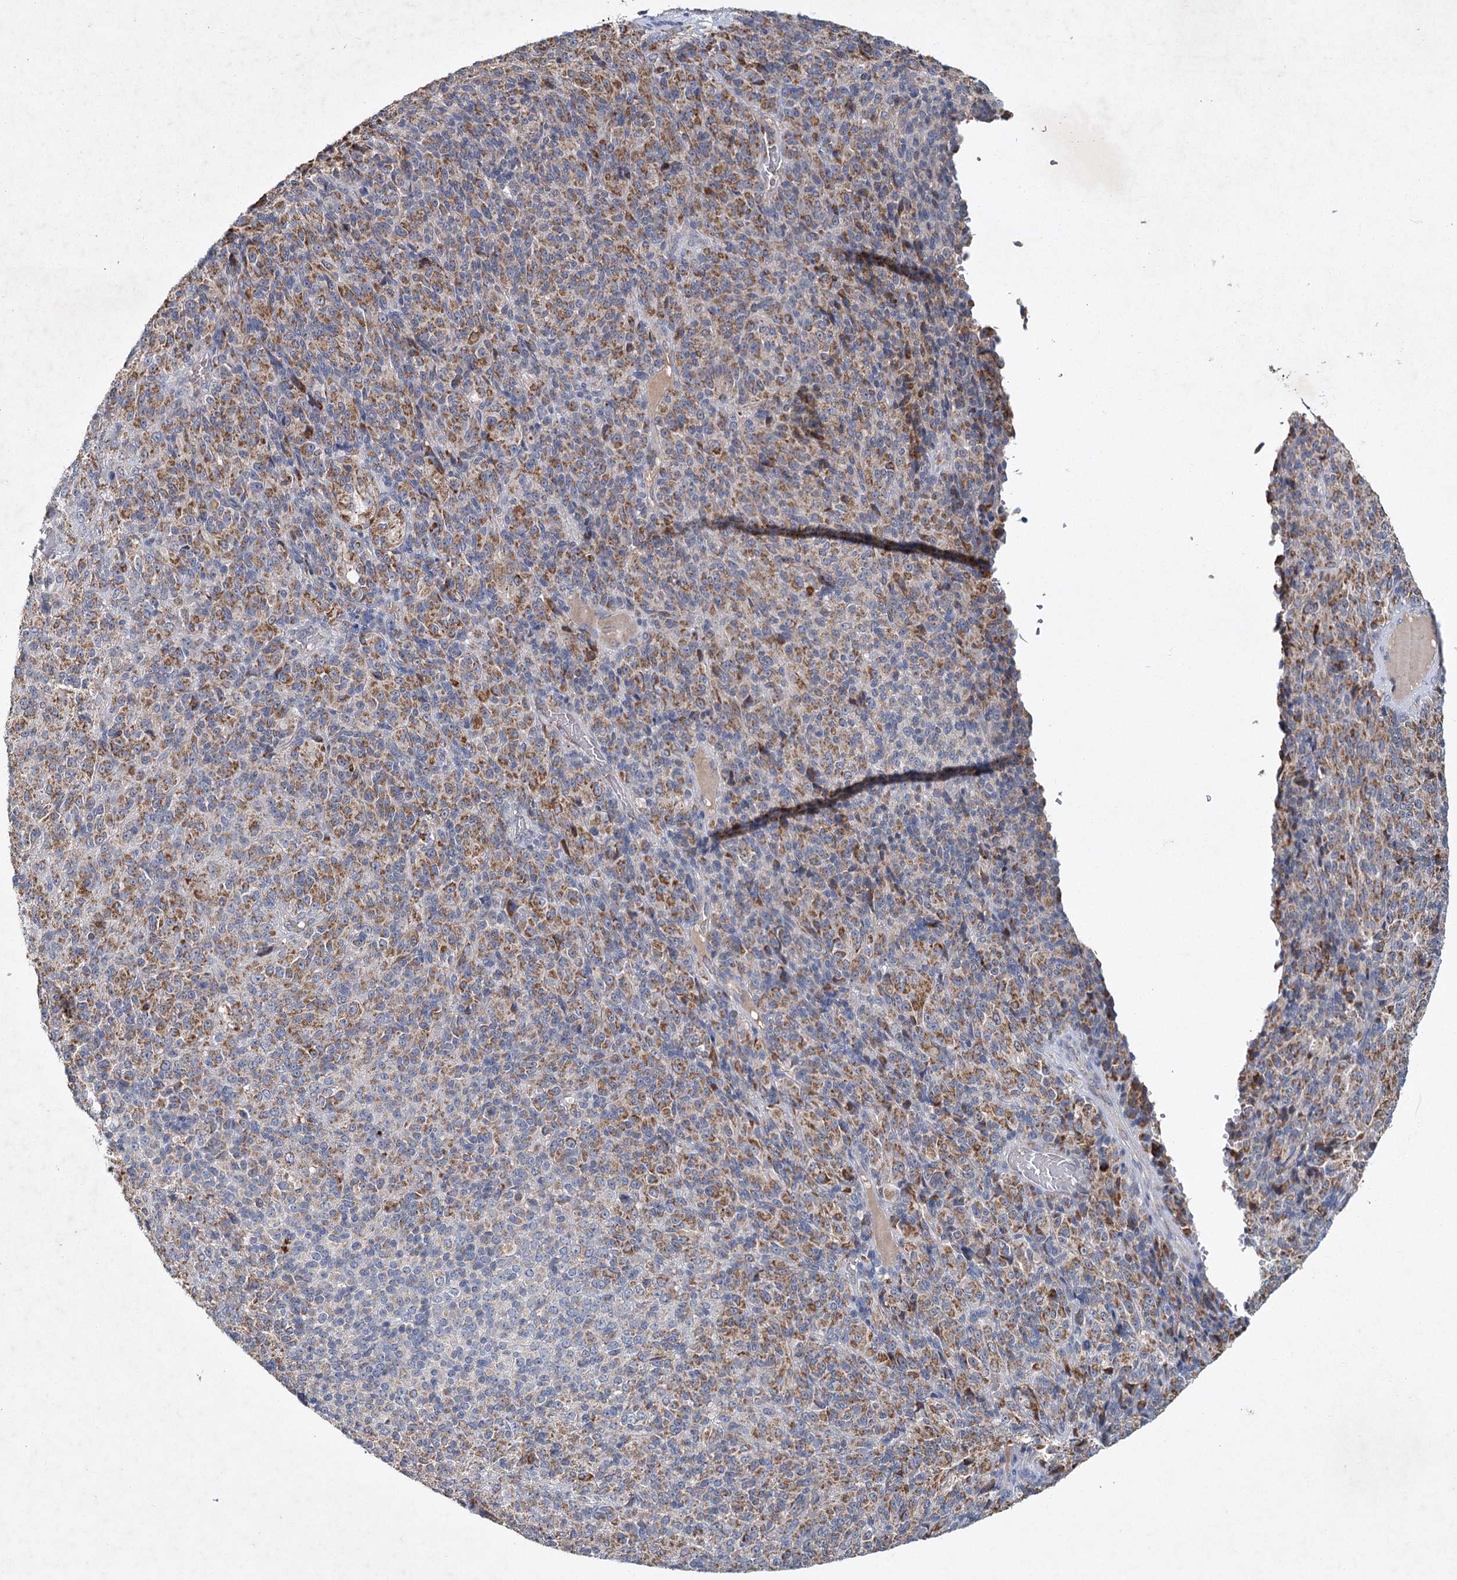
{"staining": {"intensity": "moderate", "quantity": "25%-75%", "location": "cytoplasmic/membranous"}, "tissue": "melanoma", "cell_type": "Tumor cells", "image_type": "cancer", "snomed": [{"axis": "morphology", "description": "Malignant melanoma, Metastatic site"}, {"axis": "topography", "description": "Brain"}], "caption": "Moderate cytoplasmic/membranous protein expression is present in approximately 25%-75% of tumor cells in melanoma. (Stains: DAB in brown, nuclei in blue, Microscopy: brightfield microscopy at high magnification).", "gene": "MRPL44", "patient": {"sex": "female", "age": 56}}